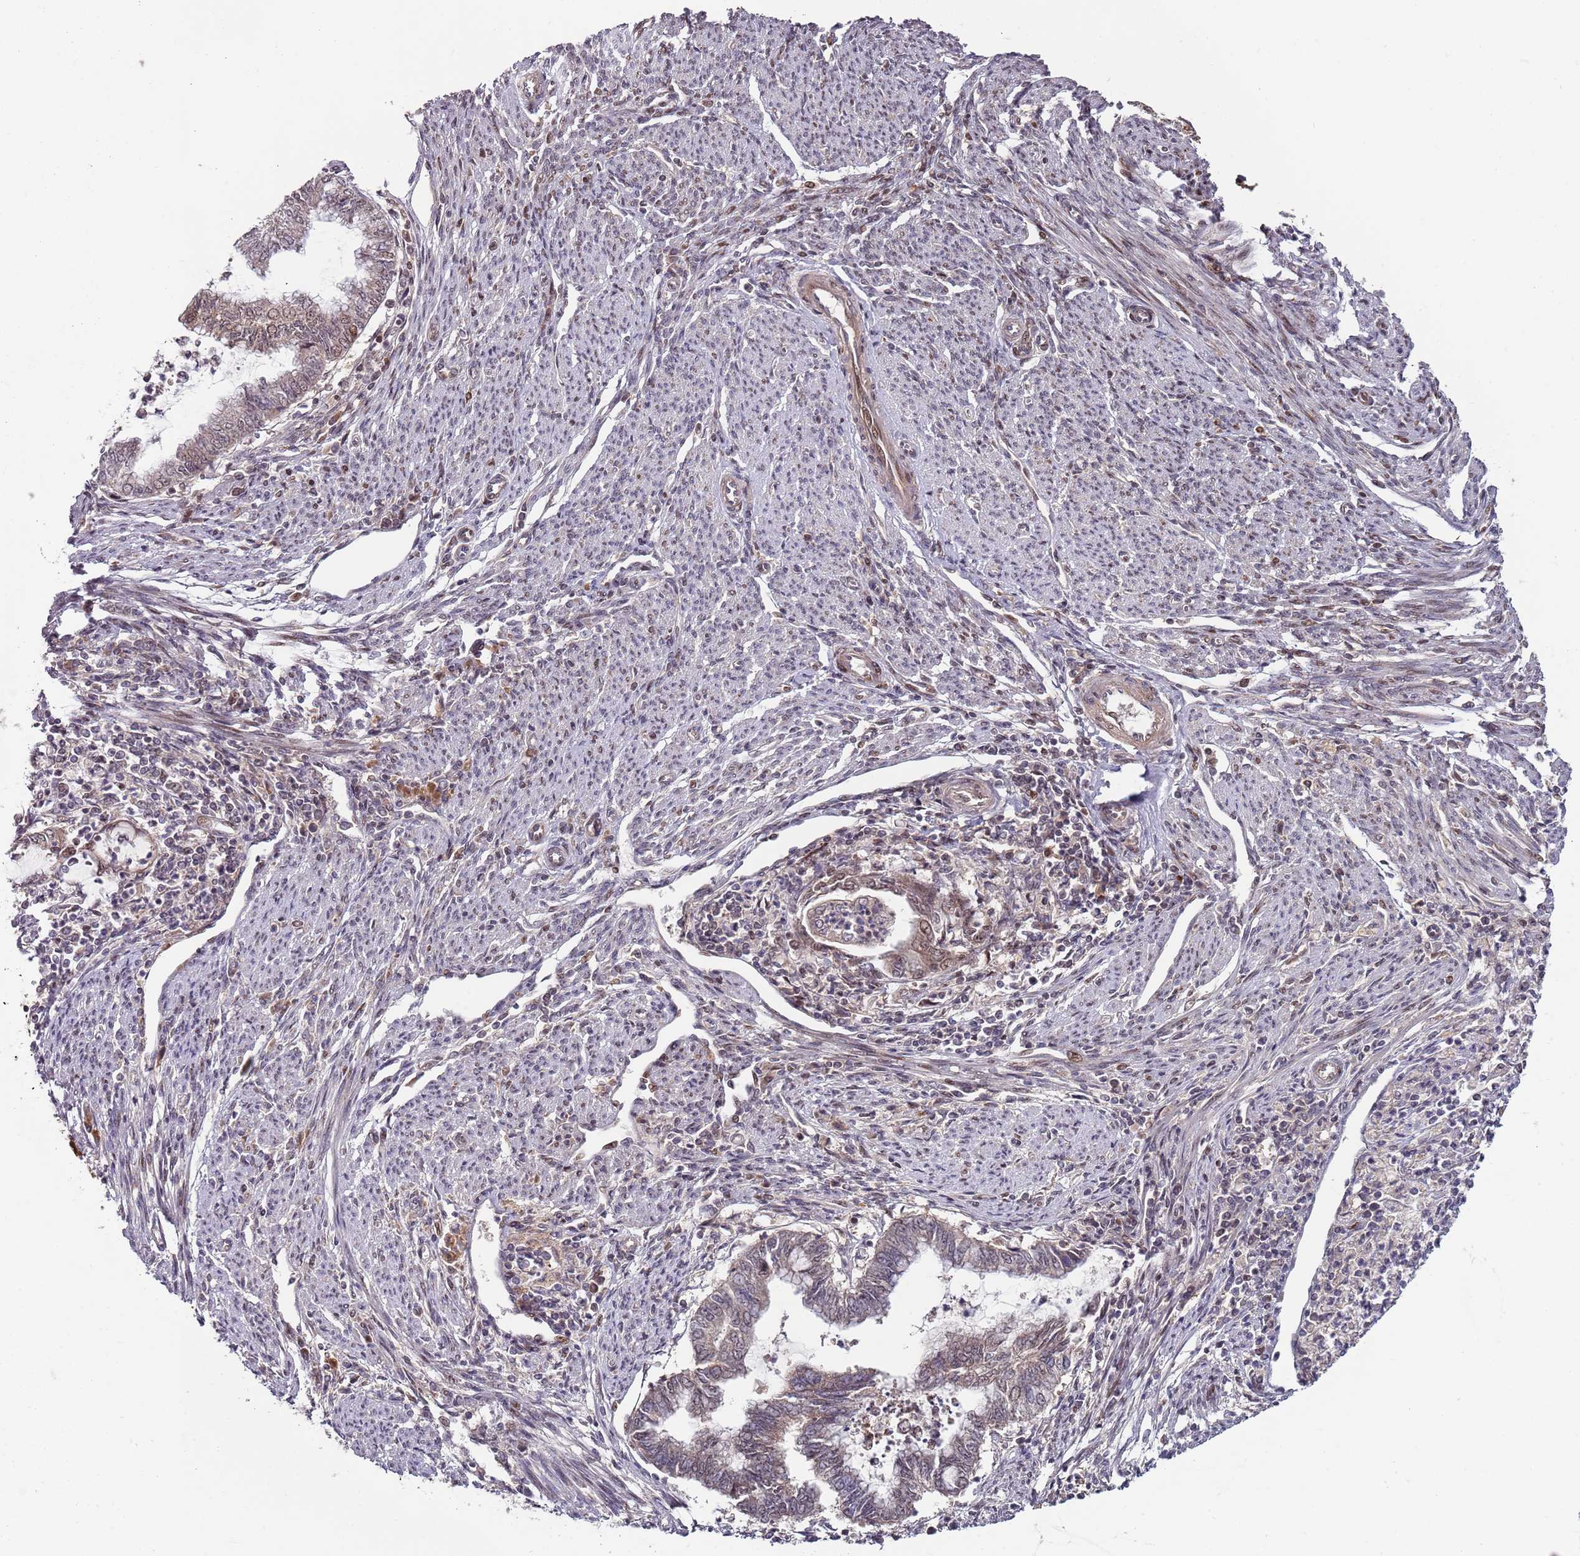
{"staining": {"intensity": "weak", "quantity": "<25%", "location": "nuclear"}, "tissue": "endometrial cancer", "cell_type": "Tumor cells", "image_type": "cancer", "snomed": [{"axis": "morphology", "description": "Adenocarcinoma, NOS"}, {"axis": "topography", "description": "Endometrium"}], "caption": "An image of human endometrial cancer (adenocarcinoma) is negative for staining in tumor cells.", "gene": "EDC3", "patient": {"sex": "female", "age": 79}}